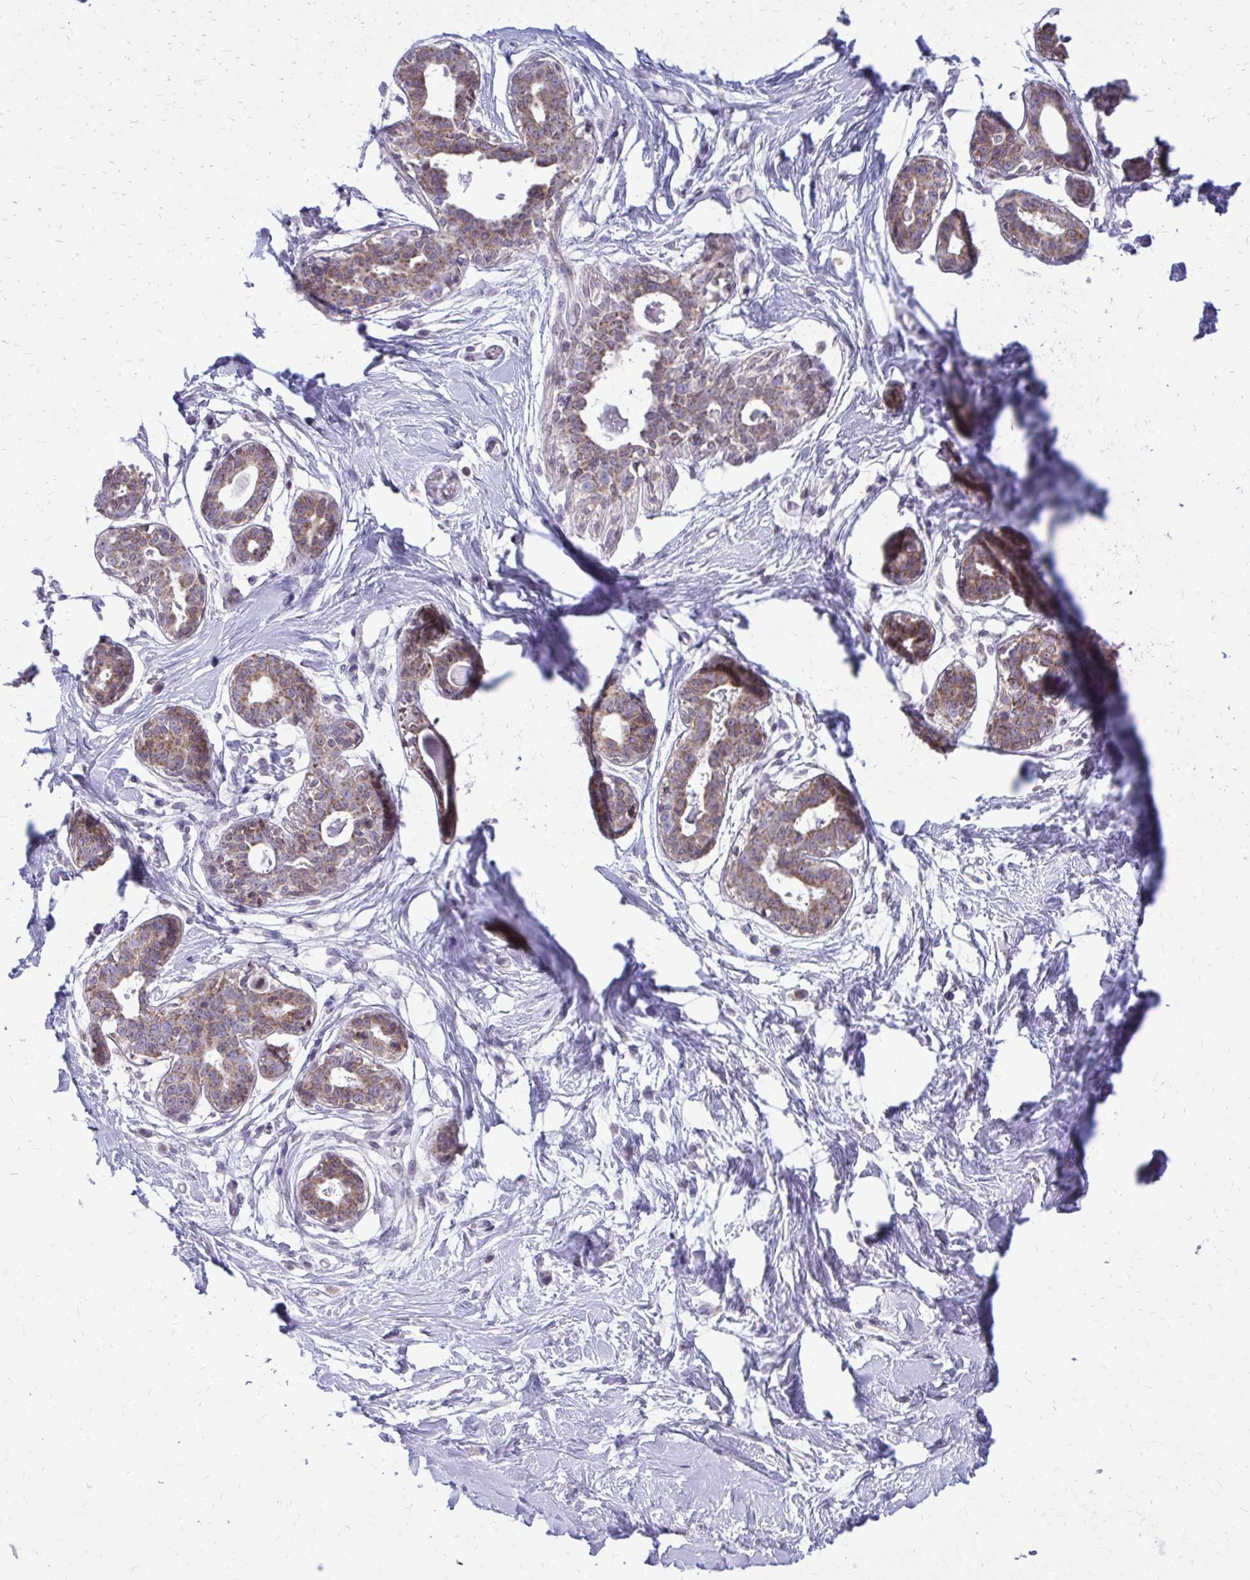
{"staining": {"intensity": "negative", "quantity": "none", "location": "none"}, "tissue": "breast", "cell_type": "Adipocytes", "image_type": "normal", "snomed": [{"axis": "morphology", "description": "Normal tissue, NOS"}, {"axis": "topography", "description": "Breast"}], "caption": "Protein analysis of unremarkable breast reveals no significant positivity in adipocytes. Nuclei are stained in blue.", "gene": "RPS6KA2", "patient": {"sex": "female", "age": 45}}